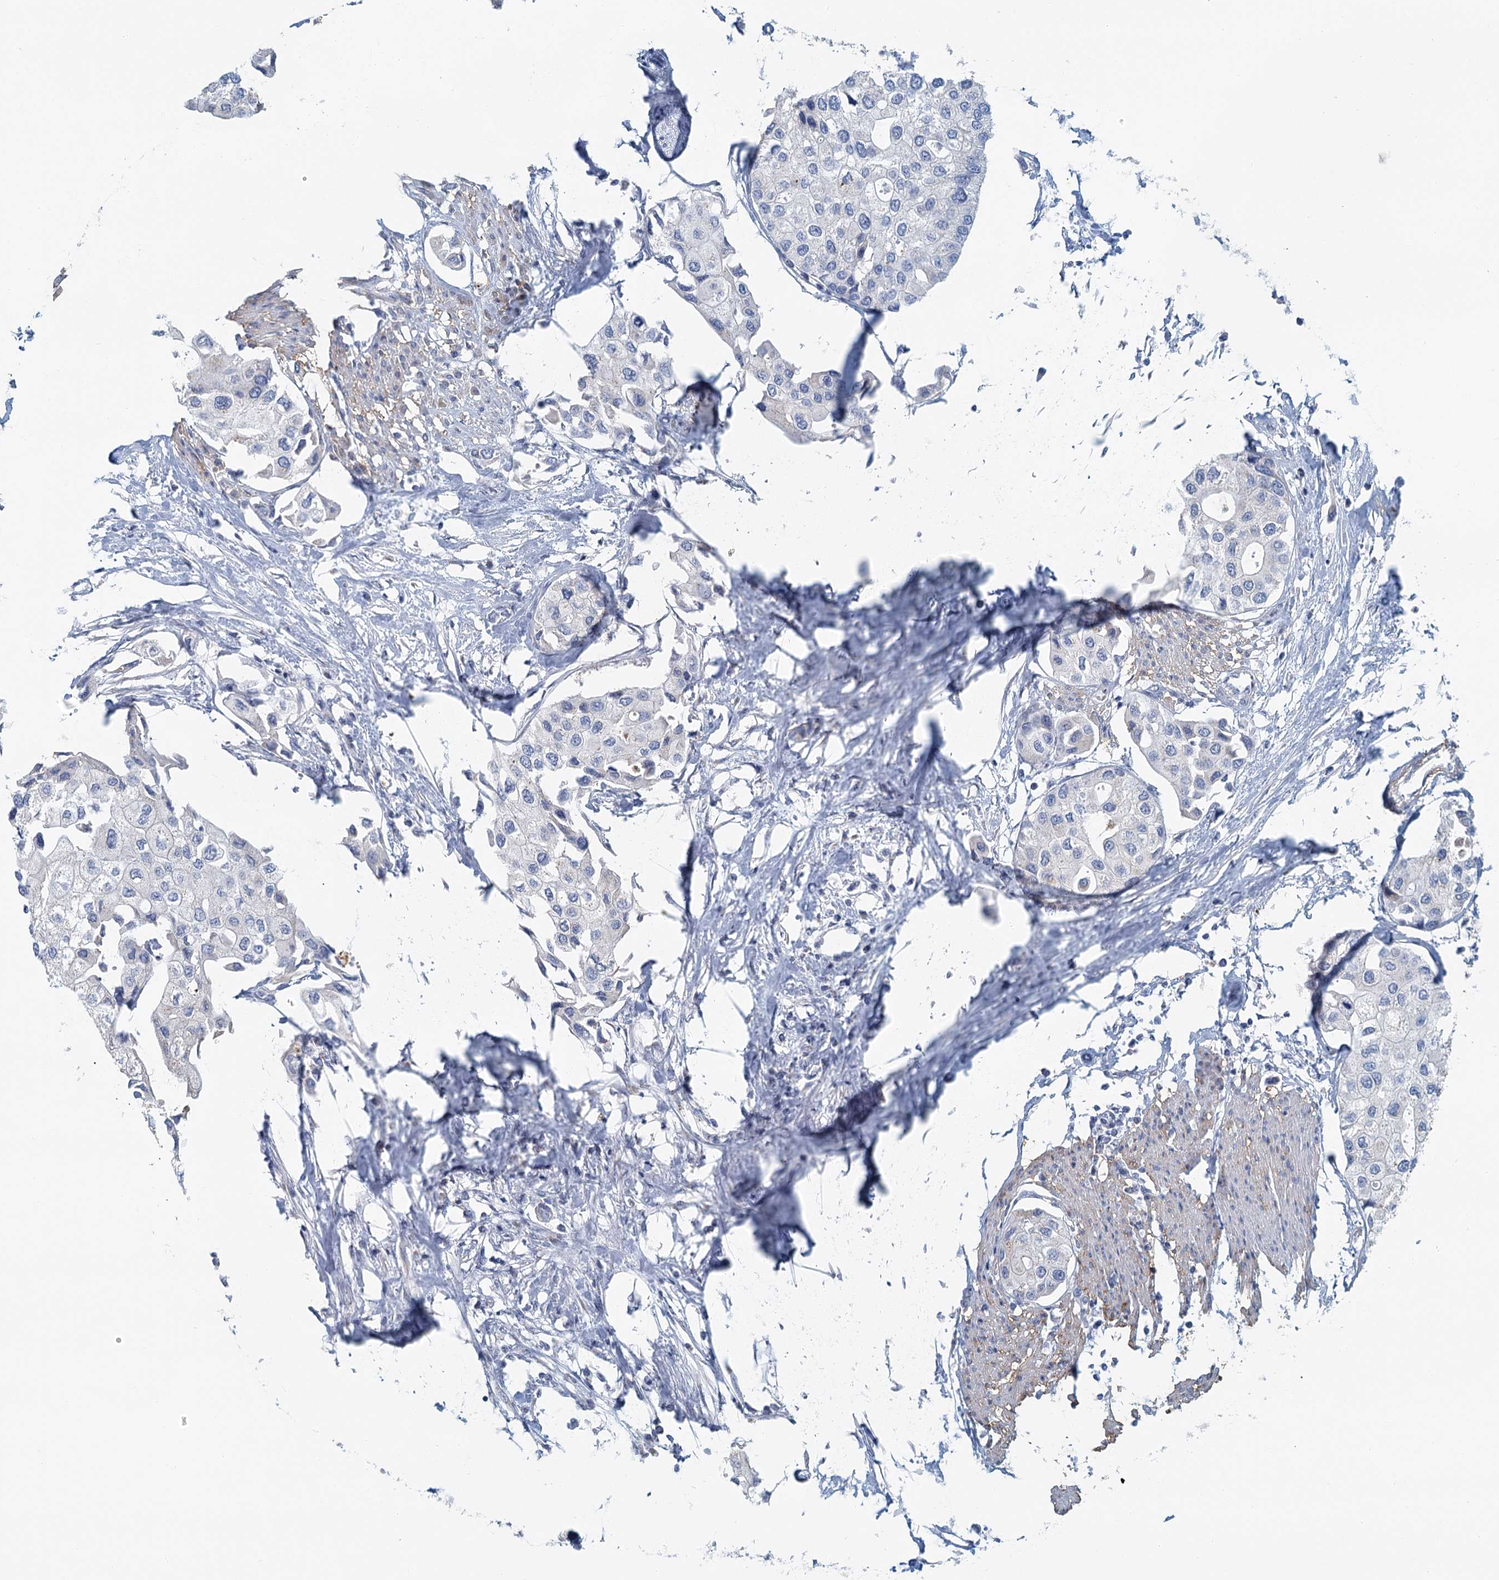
{"staining": {"intensity": "negative", "quantity": "none", "location": "none"}, "tissue": "urothelial cancer", "cell_type": "Tumor cells", "image_type": "cancer", "snomed": [{"axis": "morphology", "description": "Urothelial carcinoma, High grade"}, {"axis": "topography", "description": "Urinary bladder"}], "caption": "This is an immunohistochemistry image of human urothelial cancer. There is no expression in tumor cells.", "gene": "ZNF527", "patient": {"sex": "male", "age": 64}}